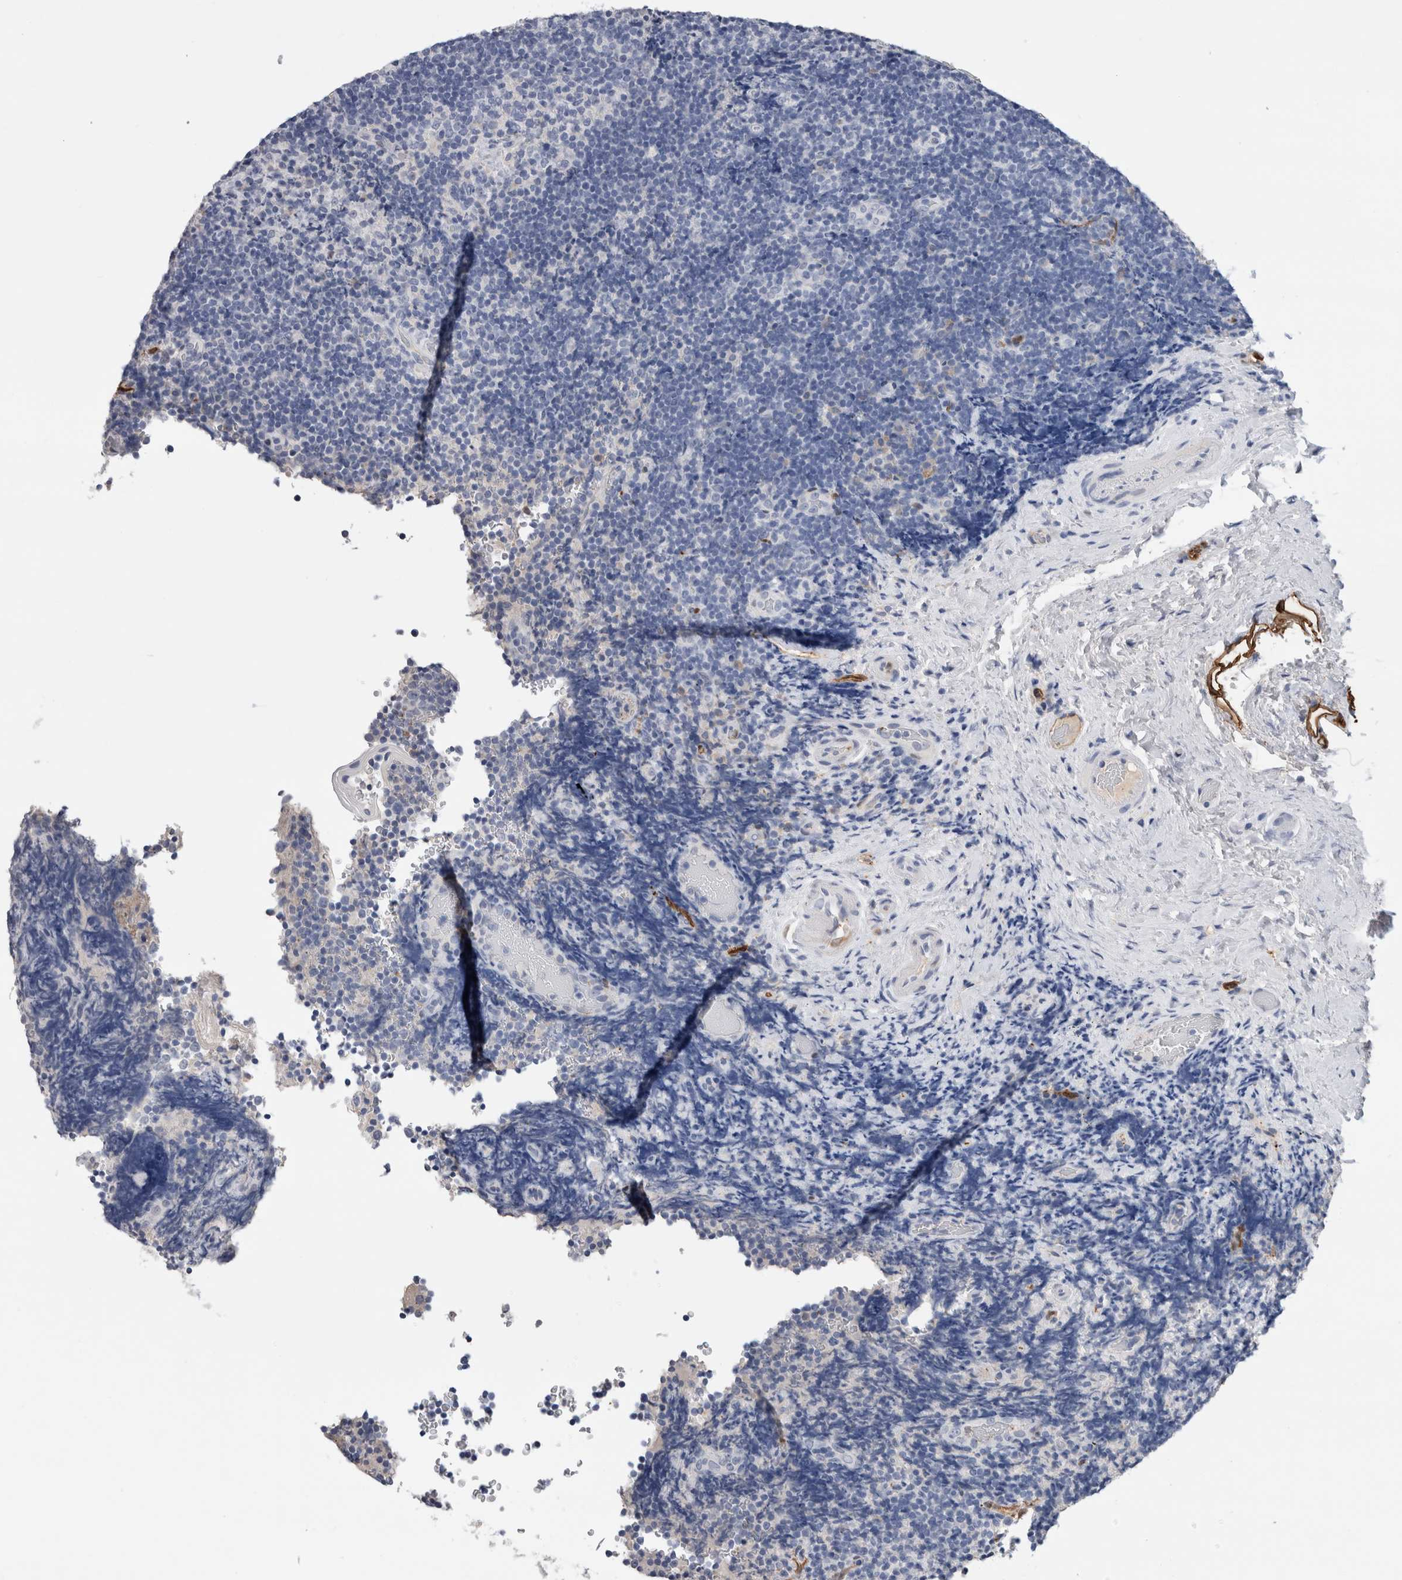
{"staining": {"intensity": "negative", "quantity": "none", "location": "none"}, "tissue": "lymphoma", "cell_type": "Tumor cells", "image_type": "cancer", "snomed": [{"axis": "morphology", "description": "Malignant lymphoma, non-Hodgkin's type, High grade"}, {"axis": "topography", "description": "Tonsil"}], "caption": "Photomicrograph shows no protein expression in tumor cells of high-grade malignant lymphoma, non-Hodgkin's type tissue.", "gene": "FABP4", "patient": {"sex": "female", "age": 36}}